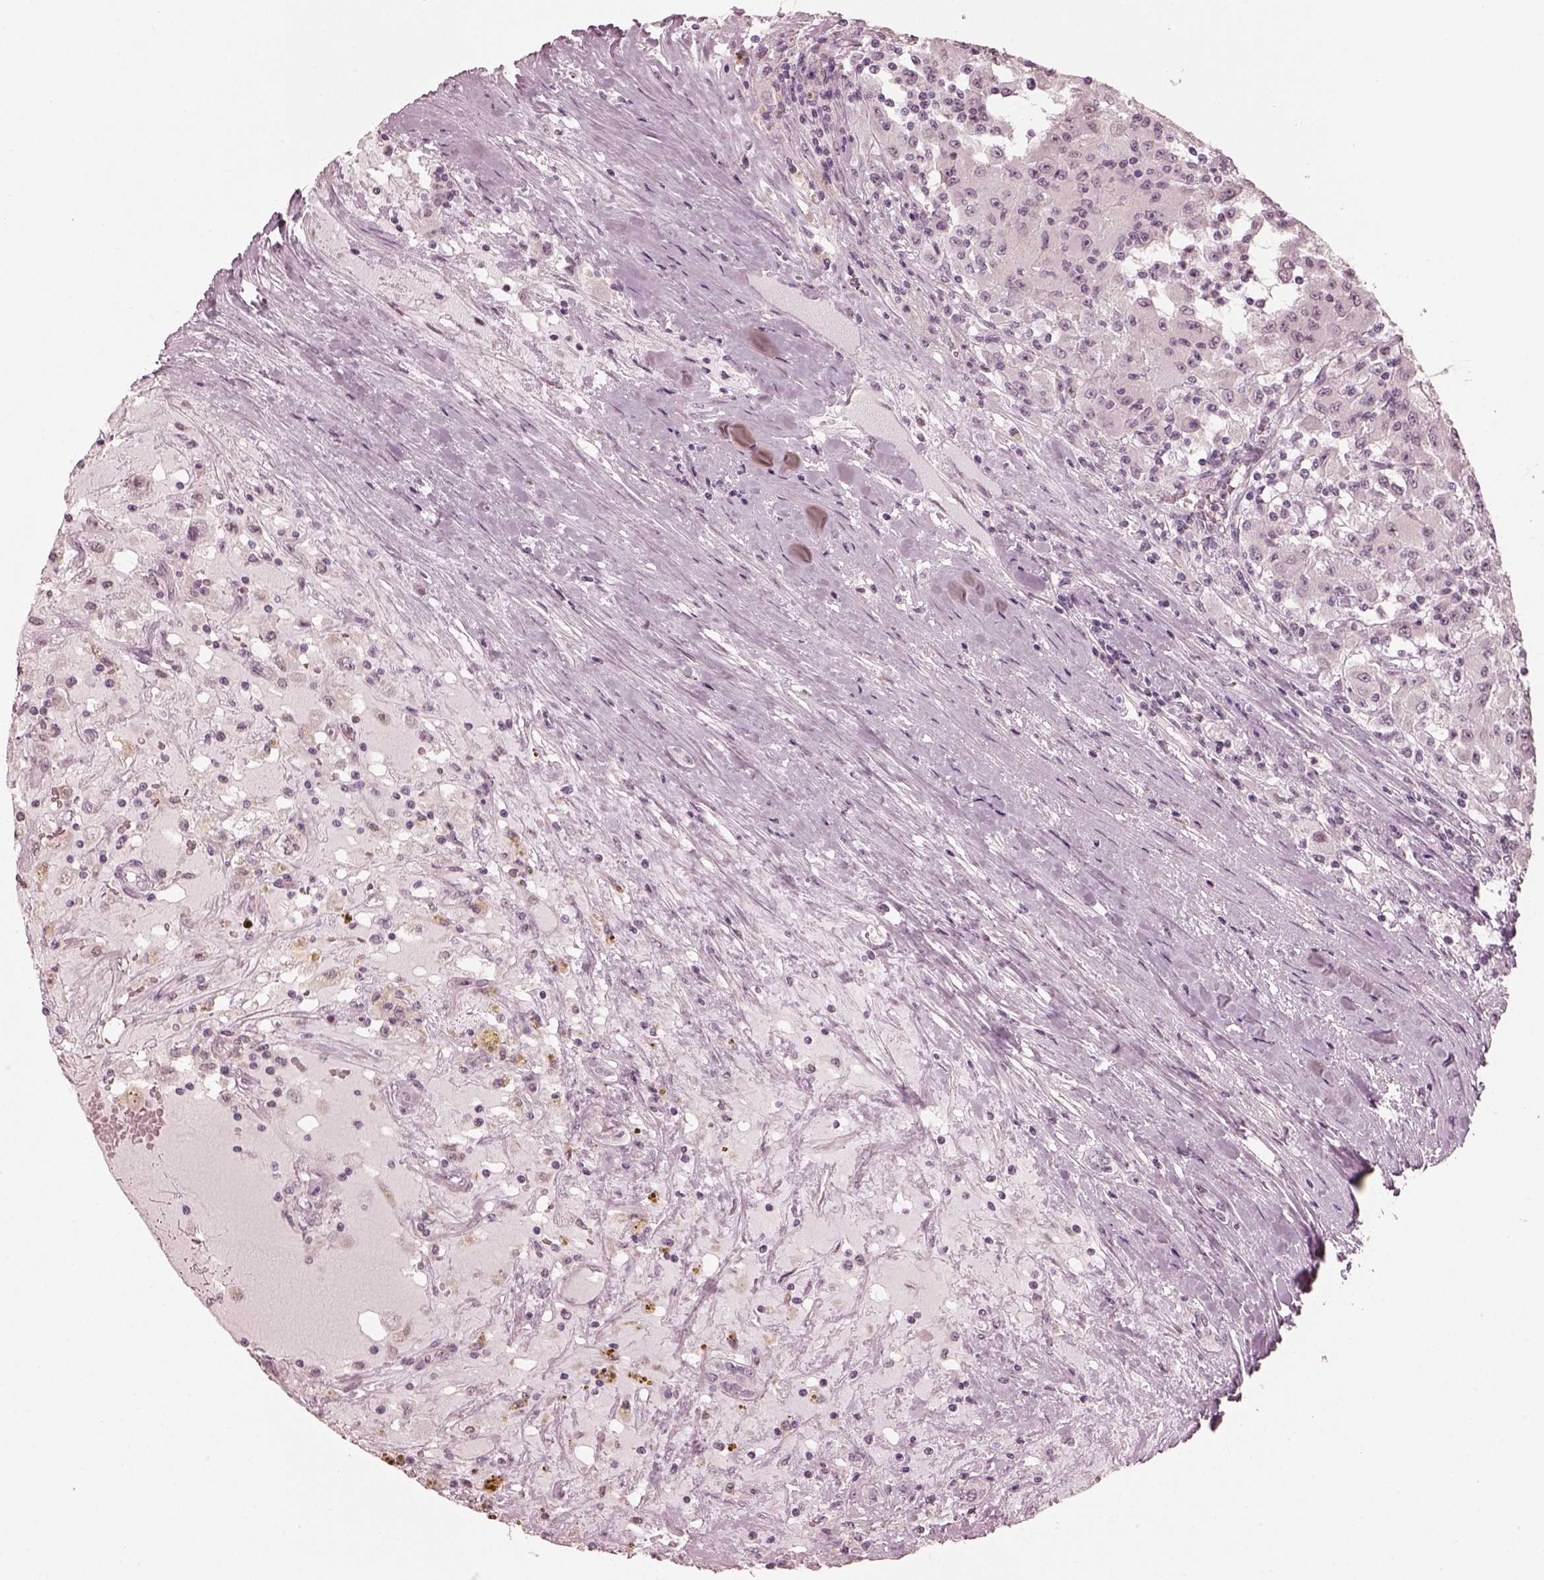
{"staining": {"intensity": "moderate", "quantity": "<25%", "location": "cytoplasmic/membranous"}, "tissue": "renal cancer", "cell_type": "Tumor cells", "image_type": "cancer", "snomed": [{"axis": "morphology", "description": "Adenocarcinoma, NOS"}, {"axis": "topography", "description": "Kidney"}], "caption": "DAB immunohistochemical staining of human renal cancer (adenocarcinoma) demonstrates moderate cytoplasmic/membranous protein staining in about <25% of tumor cells. (DAB IHC with brightfield microscopy, high magnification).", "gene": "RPGRIP1", "patient": {"sex": "female", "age": 67}}